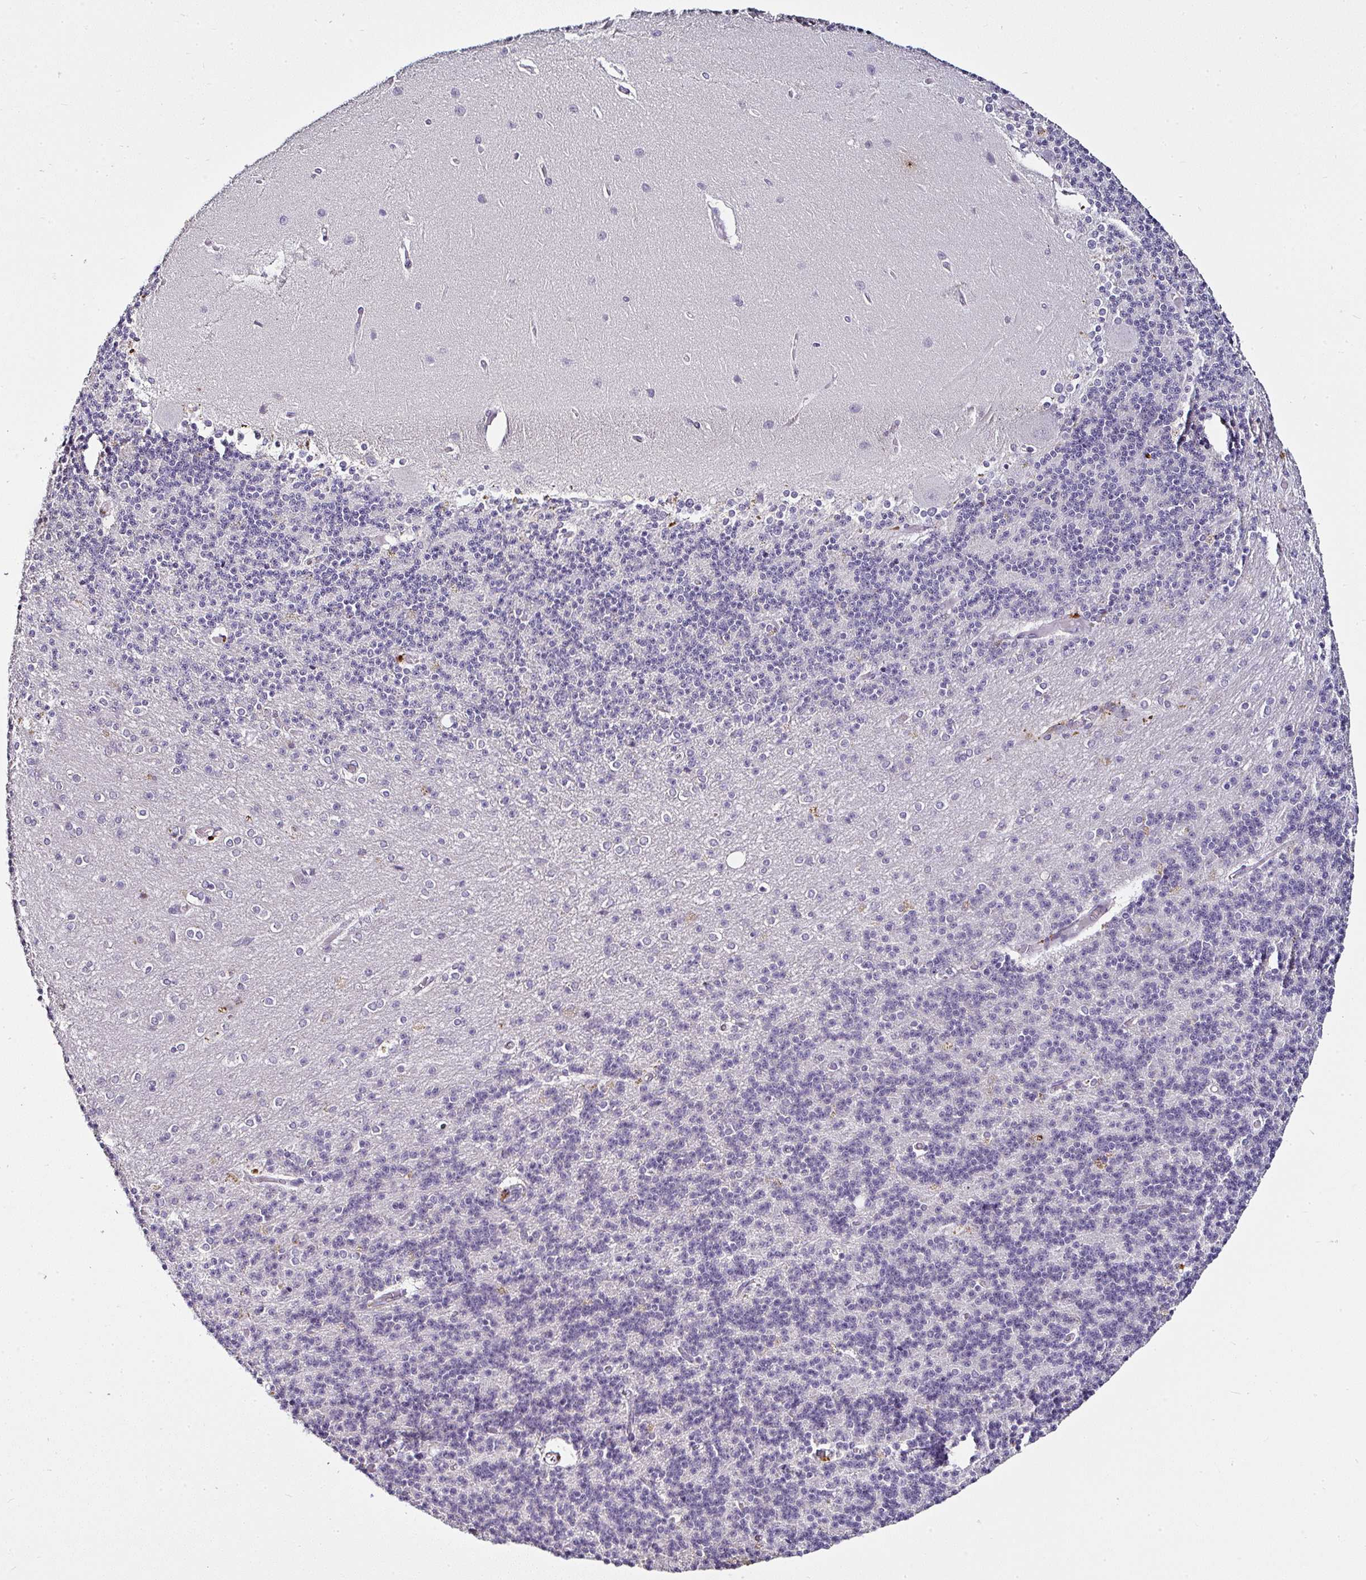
{"staining": {"intensity": "negative", "quantity": "none", "location": "none"}, "tissue": "cerebellum", "cell_type": "Cells in granular layer", "image_type": "normal", "snomed": [{"axis": "morphology", "description": "Normal tissue, NOS"}, {"axis": "topography", "description": "Cerebellum"}], "caption": "Immunohistochemistry histopathology image of benign cerebellum: cerebellum stained with DAB shows no significant protein staining in cells in granular layer.", "gene": "SERPINB3", "patient": {"sex": "female", "age": 54}}